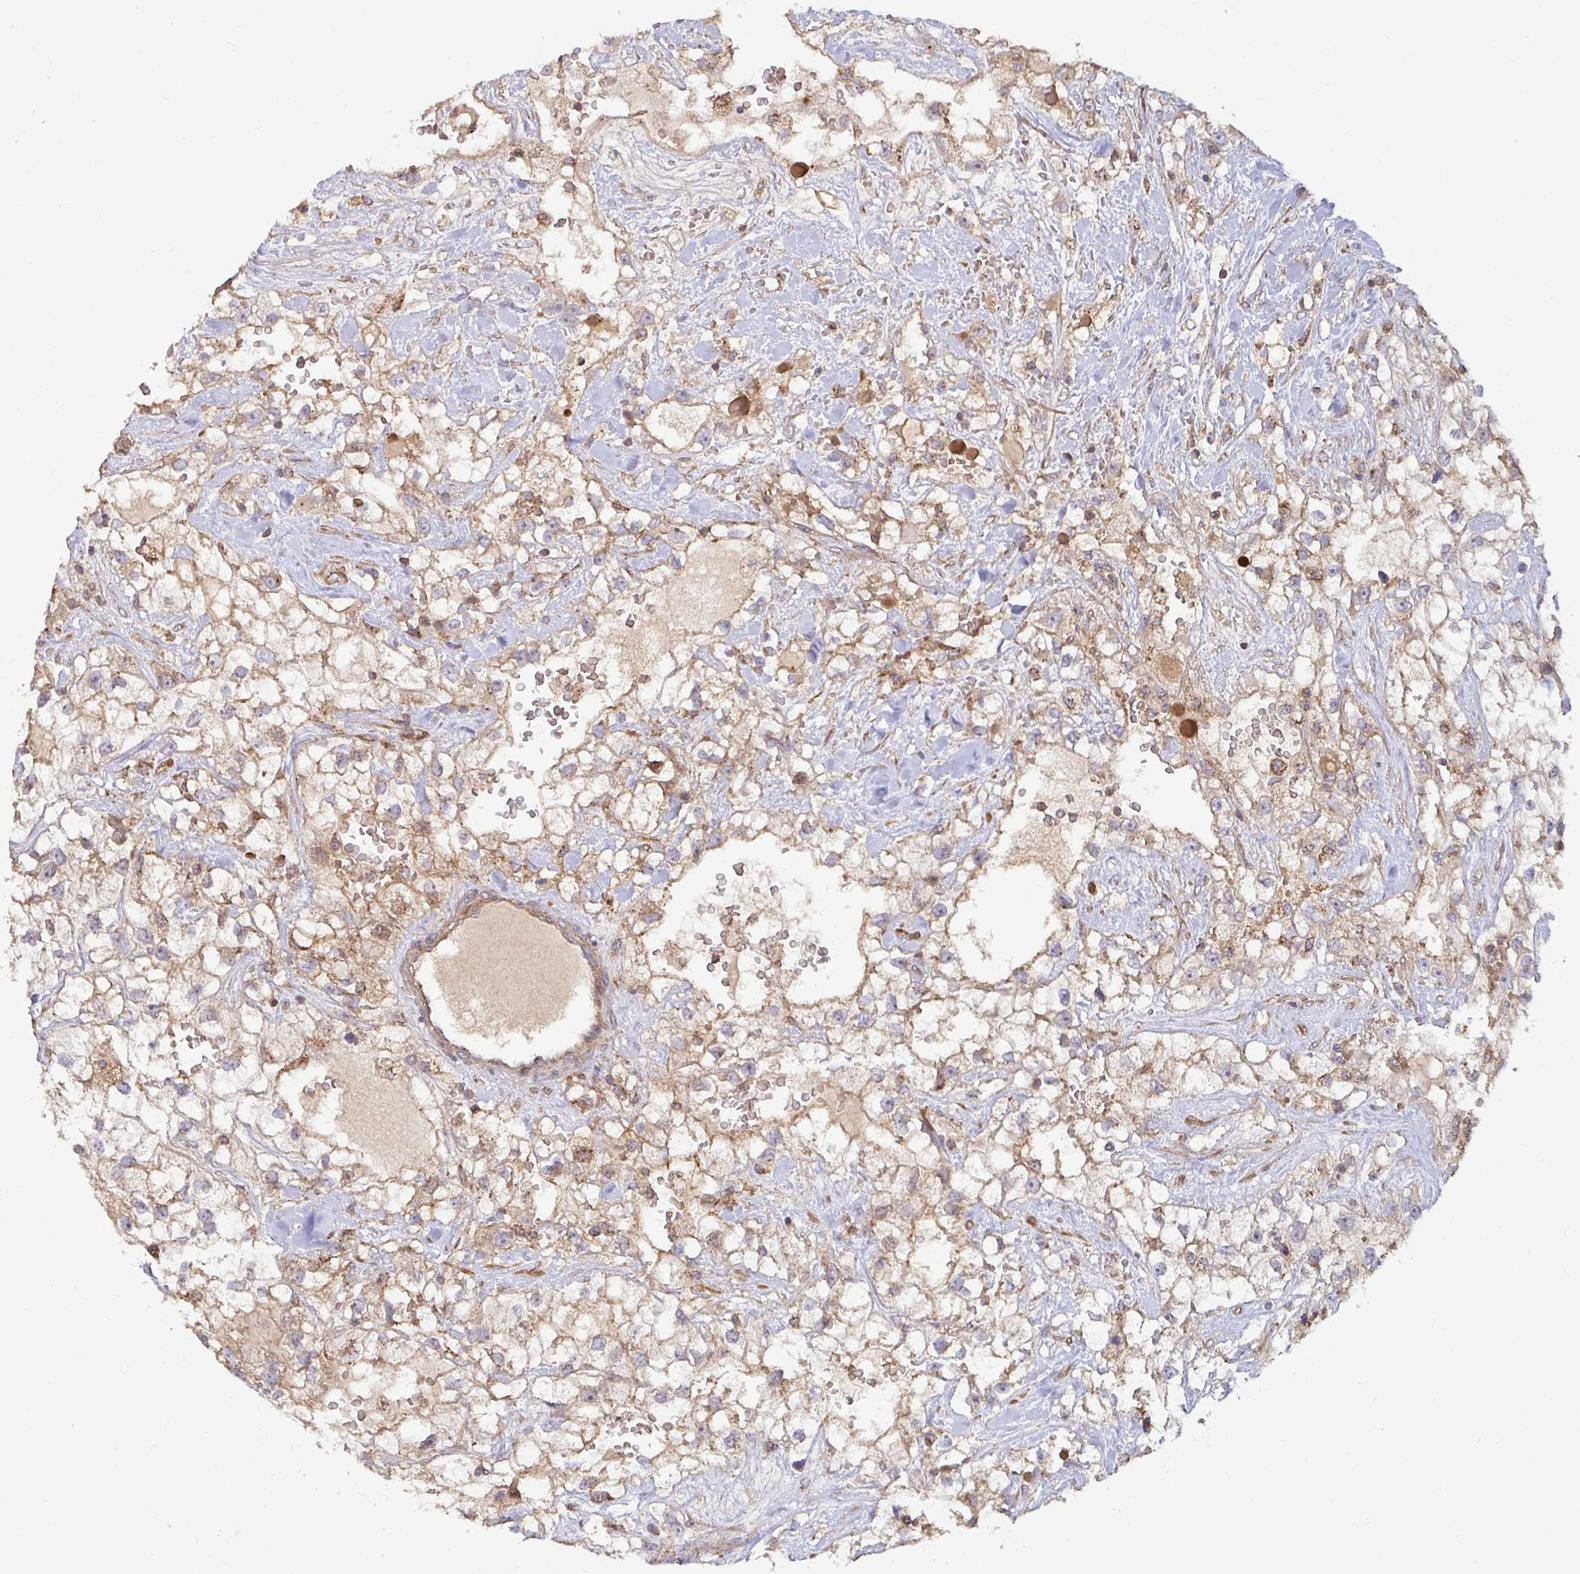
{"staining": {"intensity": "weak", "quantity": ">75%", "location": "cytoplasmic/membranous"}, "tissue": "renal cancer", "cell_type": "Tumor cells", "image_type": "cancer", "snomed": [{"axis": "morphology", "description": "Adenocarcinoma, NOS"}, {"axis": "topography", "description": "Kidney"}], "caption": "Immunohistochemistry (IHC) histopathology image of neoplastic tissue: renal cancer (adenocarcinoma) stained using IHC demonstrates low levels of weak protein expression localized specifically in the cytoplasmic/membranous of tumor cells, appearing as a cytoplasmic/membranous brown color.", "gene": "SPRY1", "patient": {"sex": "male", "age": 59}}